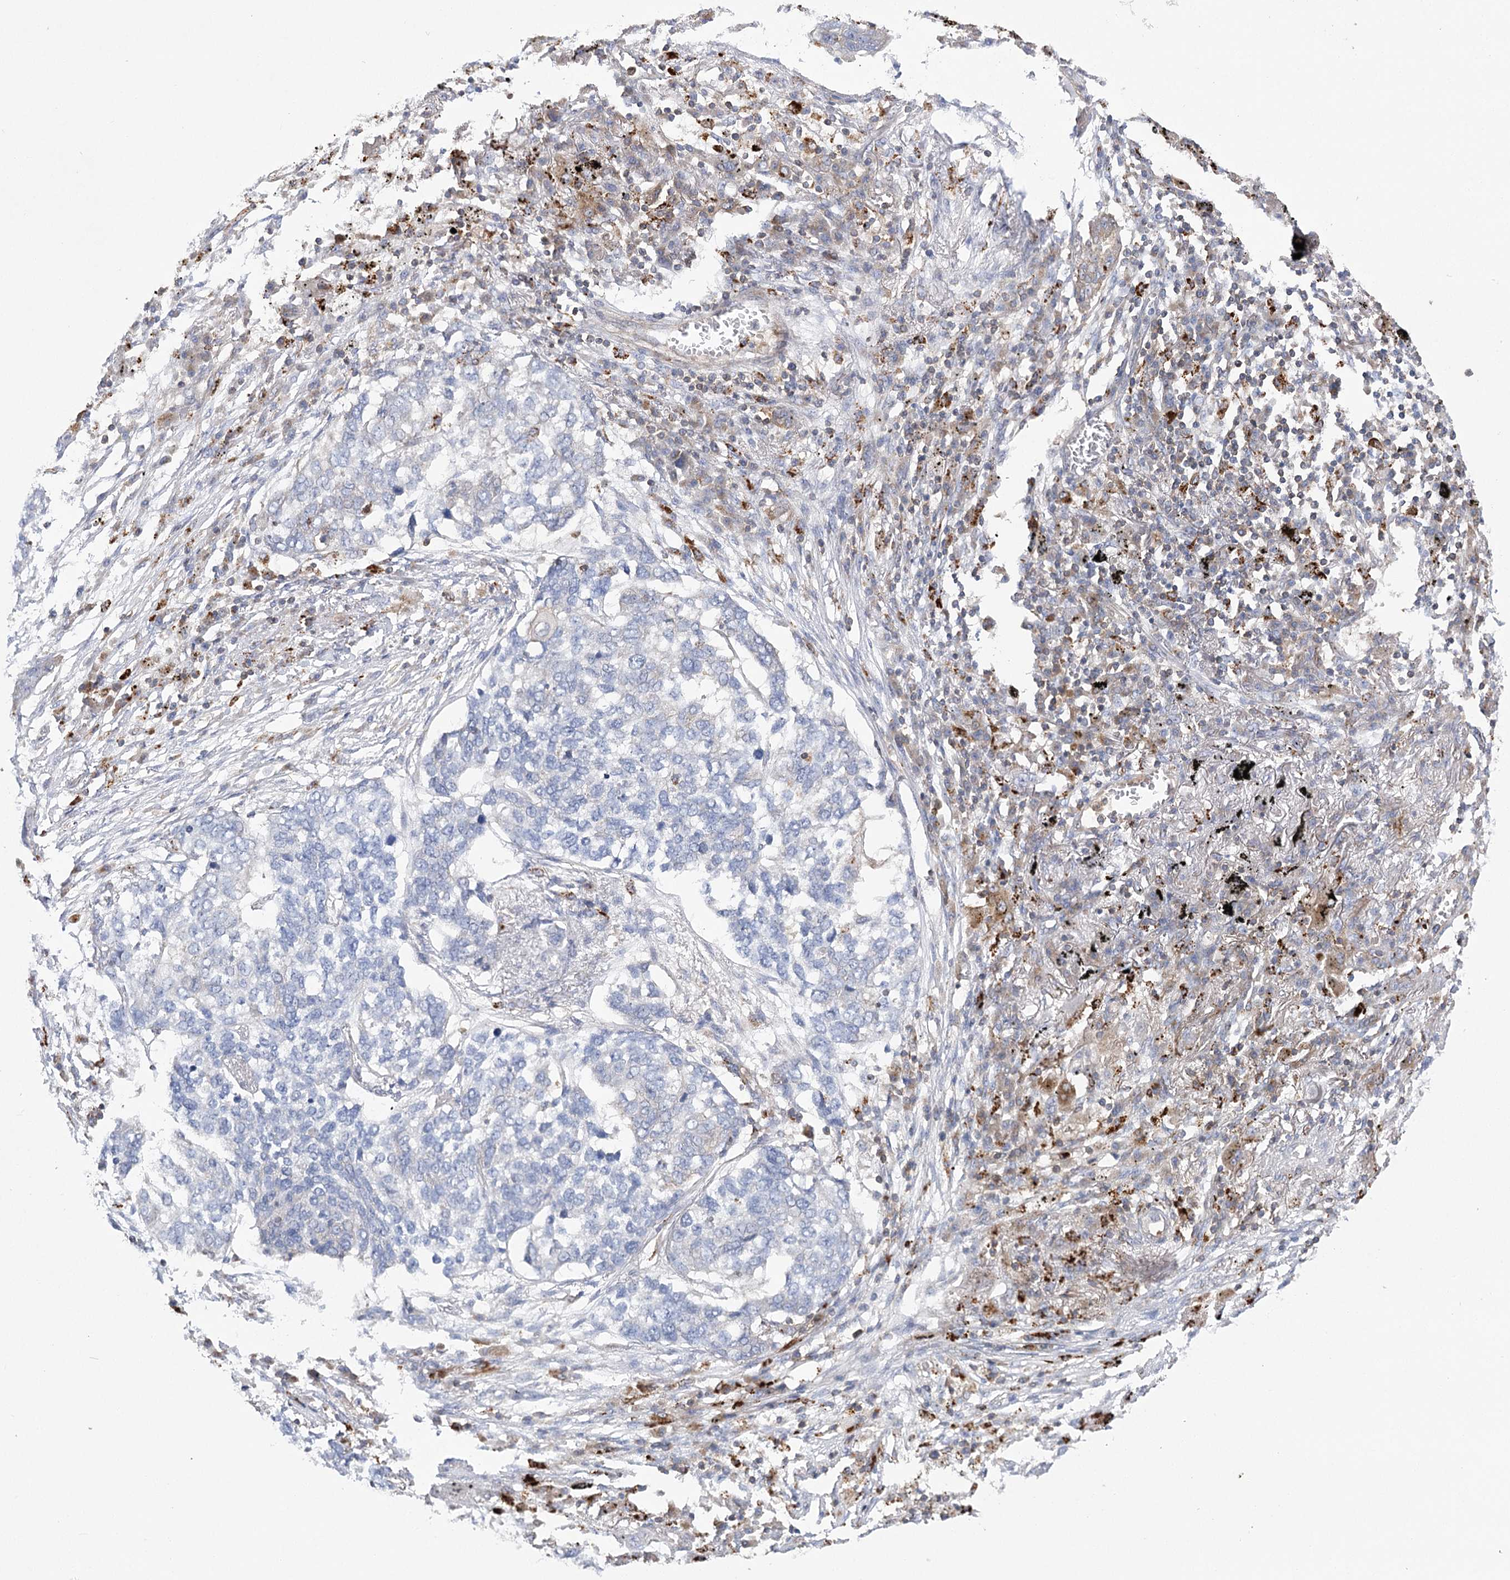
{"staining": {"intensity": "negative", "quantity": "none", "location": "none"}, "tissue": "lung cancer", "cell_type": "Tumor cells", "image_type": "cancer", "snomed": [{"axis": "morphology", "description": "Squamous cell carcinoma, NOS"}, {"axis": "topography", "description": "Lung"}], "caption": "Protein analysis of lung squamous cell carcinoma shows no significant expression in tumor cells. Nuclei are stained in blue.", "gene": "VPS37B", "patient": {"sex": "female", "age": 63}}